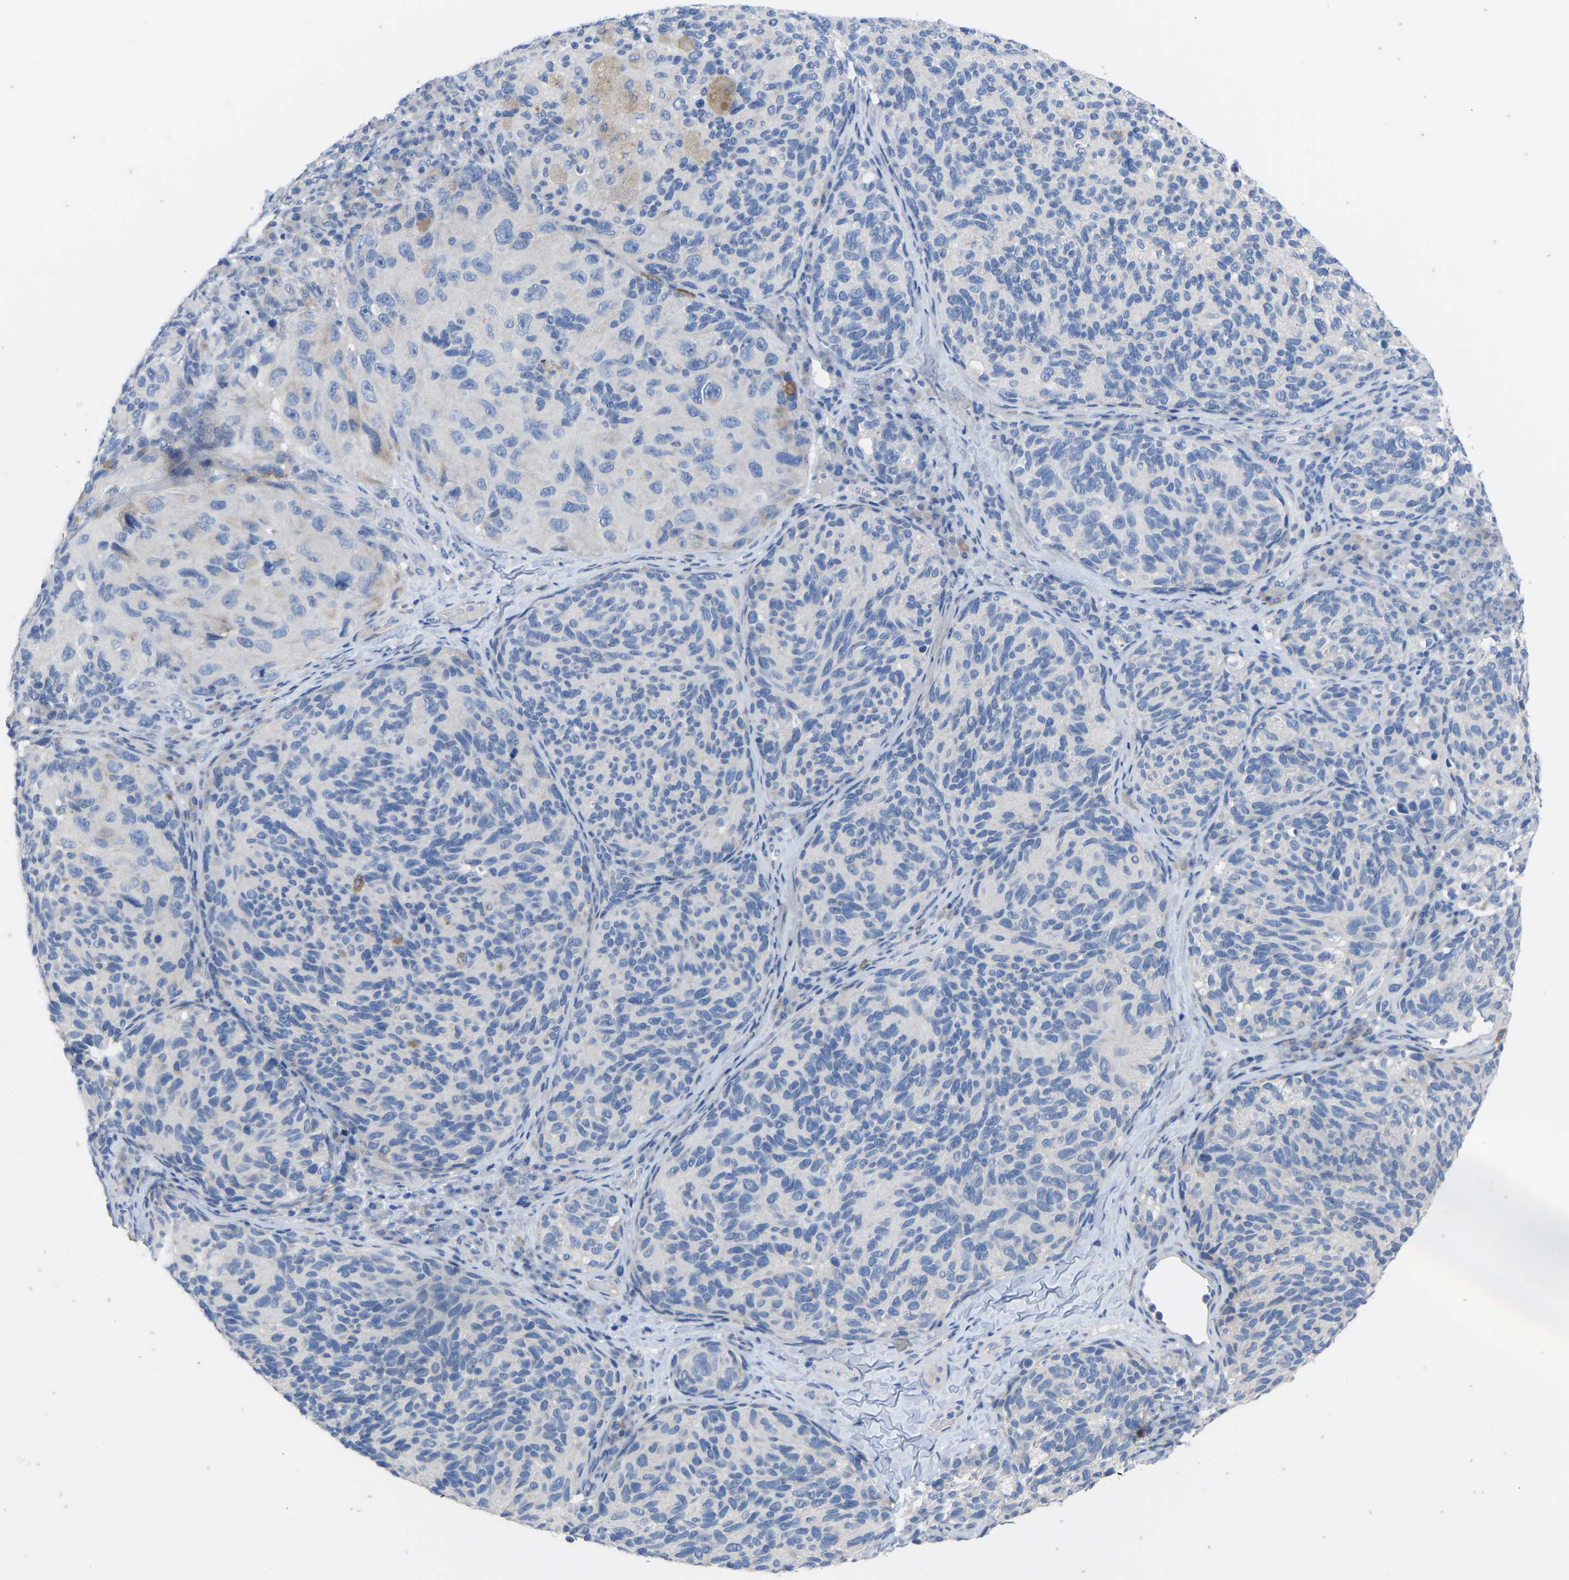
{"staining": {"intensity": "negative", "quantity": "none", "location": "none"}, "tissue": "melanoma", "cell_type": "Tumor cells", "image_type": "cancer", "snomed": [{"axis": "morphology", "description": "Malignant melanoma, NOS"}, {"axis": "topography", "description": "Skin"}], "caption": "Image shows no significant protein positivity in tumor cells of melanoma.", "gene": "OLIG2", "patient": {"sex": "female", "age": 73}}